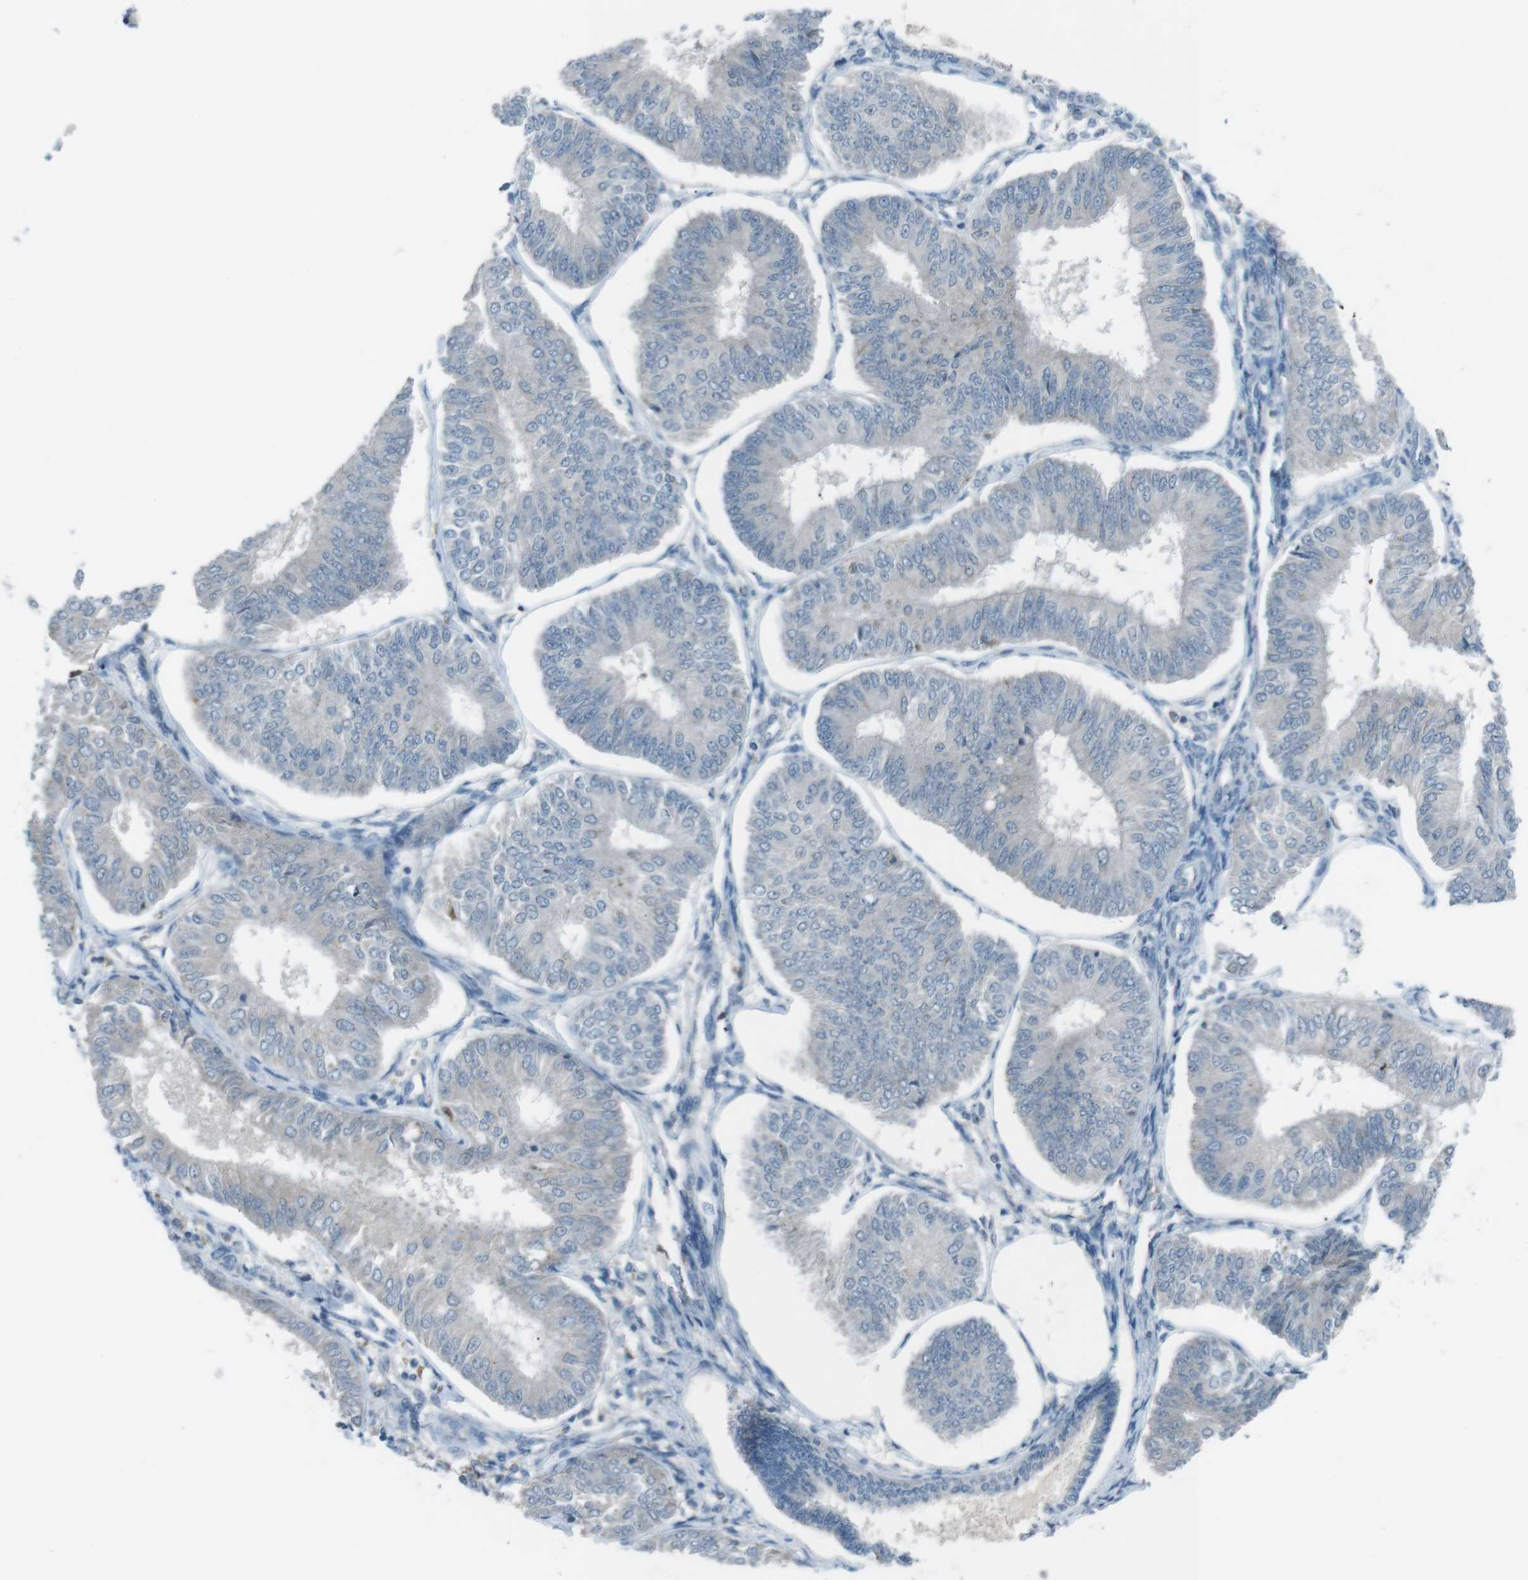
{"staining": {"intensity": "negative", "quantity": "none", "location": "none"}, "tissue": "endometrial cancer", "cell_type": "Tumor cells", "image_type": "cancer", "snomed": [{"axis": "morphology", "description": "Adenocarcinoma, NOS"}, {"axis": "topography", "description": "Endometrium"}], "caption": "Immunohistochemistry (IHC) of endometrial cancer demonstrates no expression in tumor cells.", "gene": "FCRLA", "patient": {"sex": "female", "age": 58}}